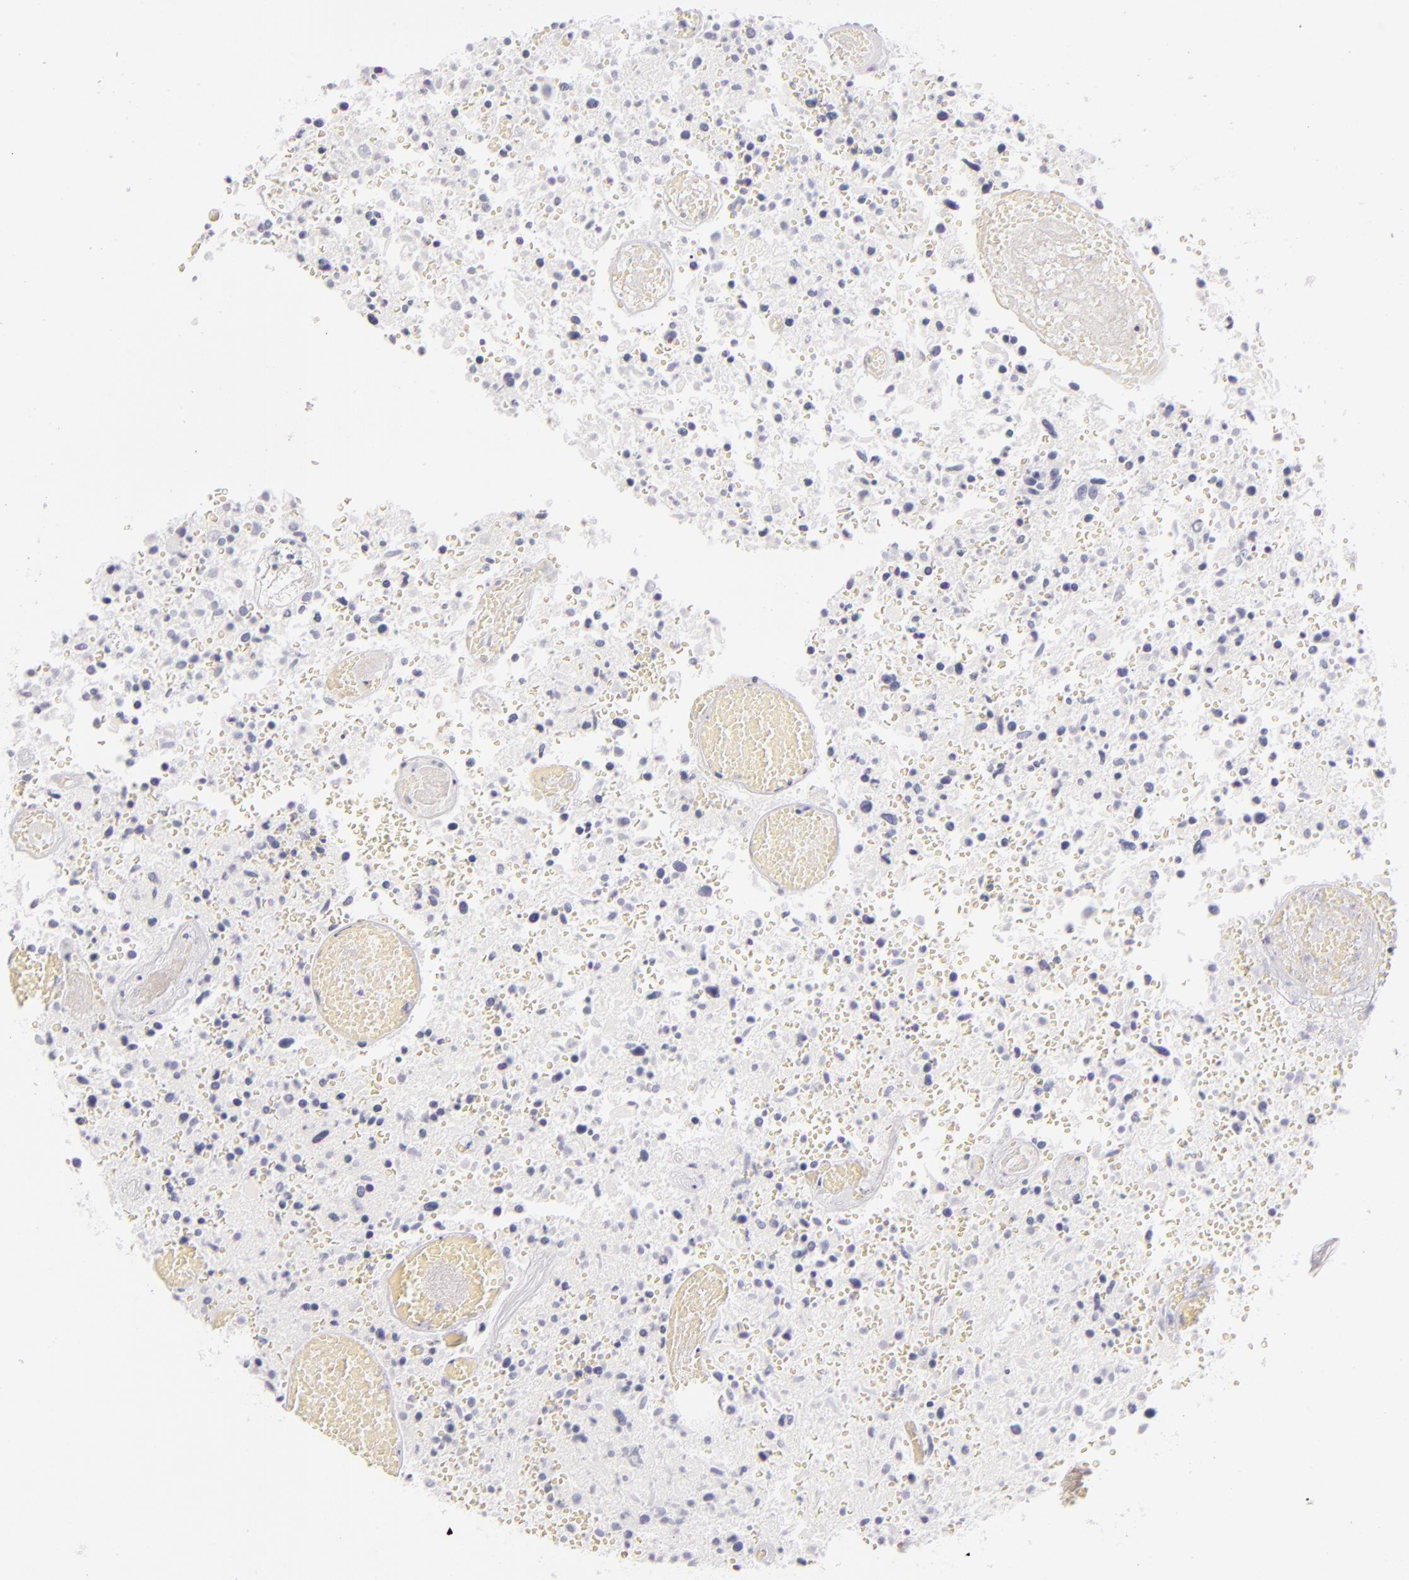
{"staining": {"intensity": "negative", "quantity": "none", "location": "none"}, "tissue": "glioma", "cell_type": "Tumor cells", "image_type": "cancer", "snomed": [{"axis": "morphology", "description": "Glioma, malignant, High grade"}, {"axis": "topography", "description": "Brain"}], "caption": "A histopathology image of glioma stained for a protein demonstrates no brown staining in tumor cells. (Stains: DAB (3,3'-diaminobenzidine) immunohistochemistry with hematoxylin counter stain, Microscopy: brightfield microscopy at high magnification).", "gene": "CD207", "patient": {"sex": "male", "age": 72}}